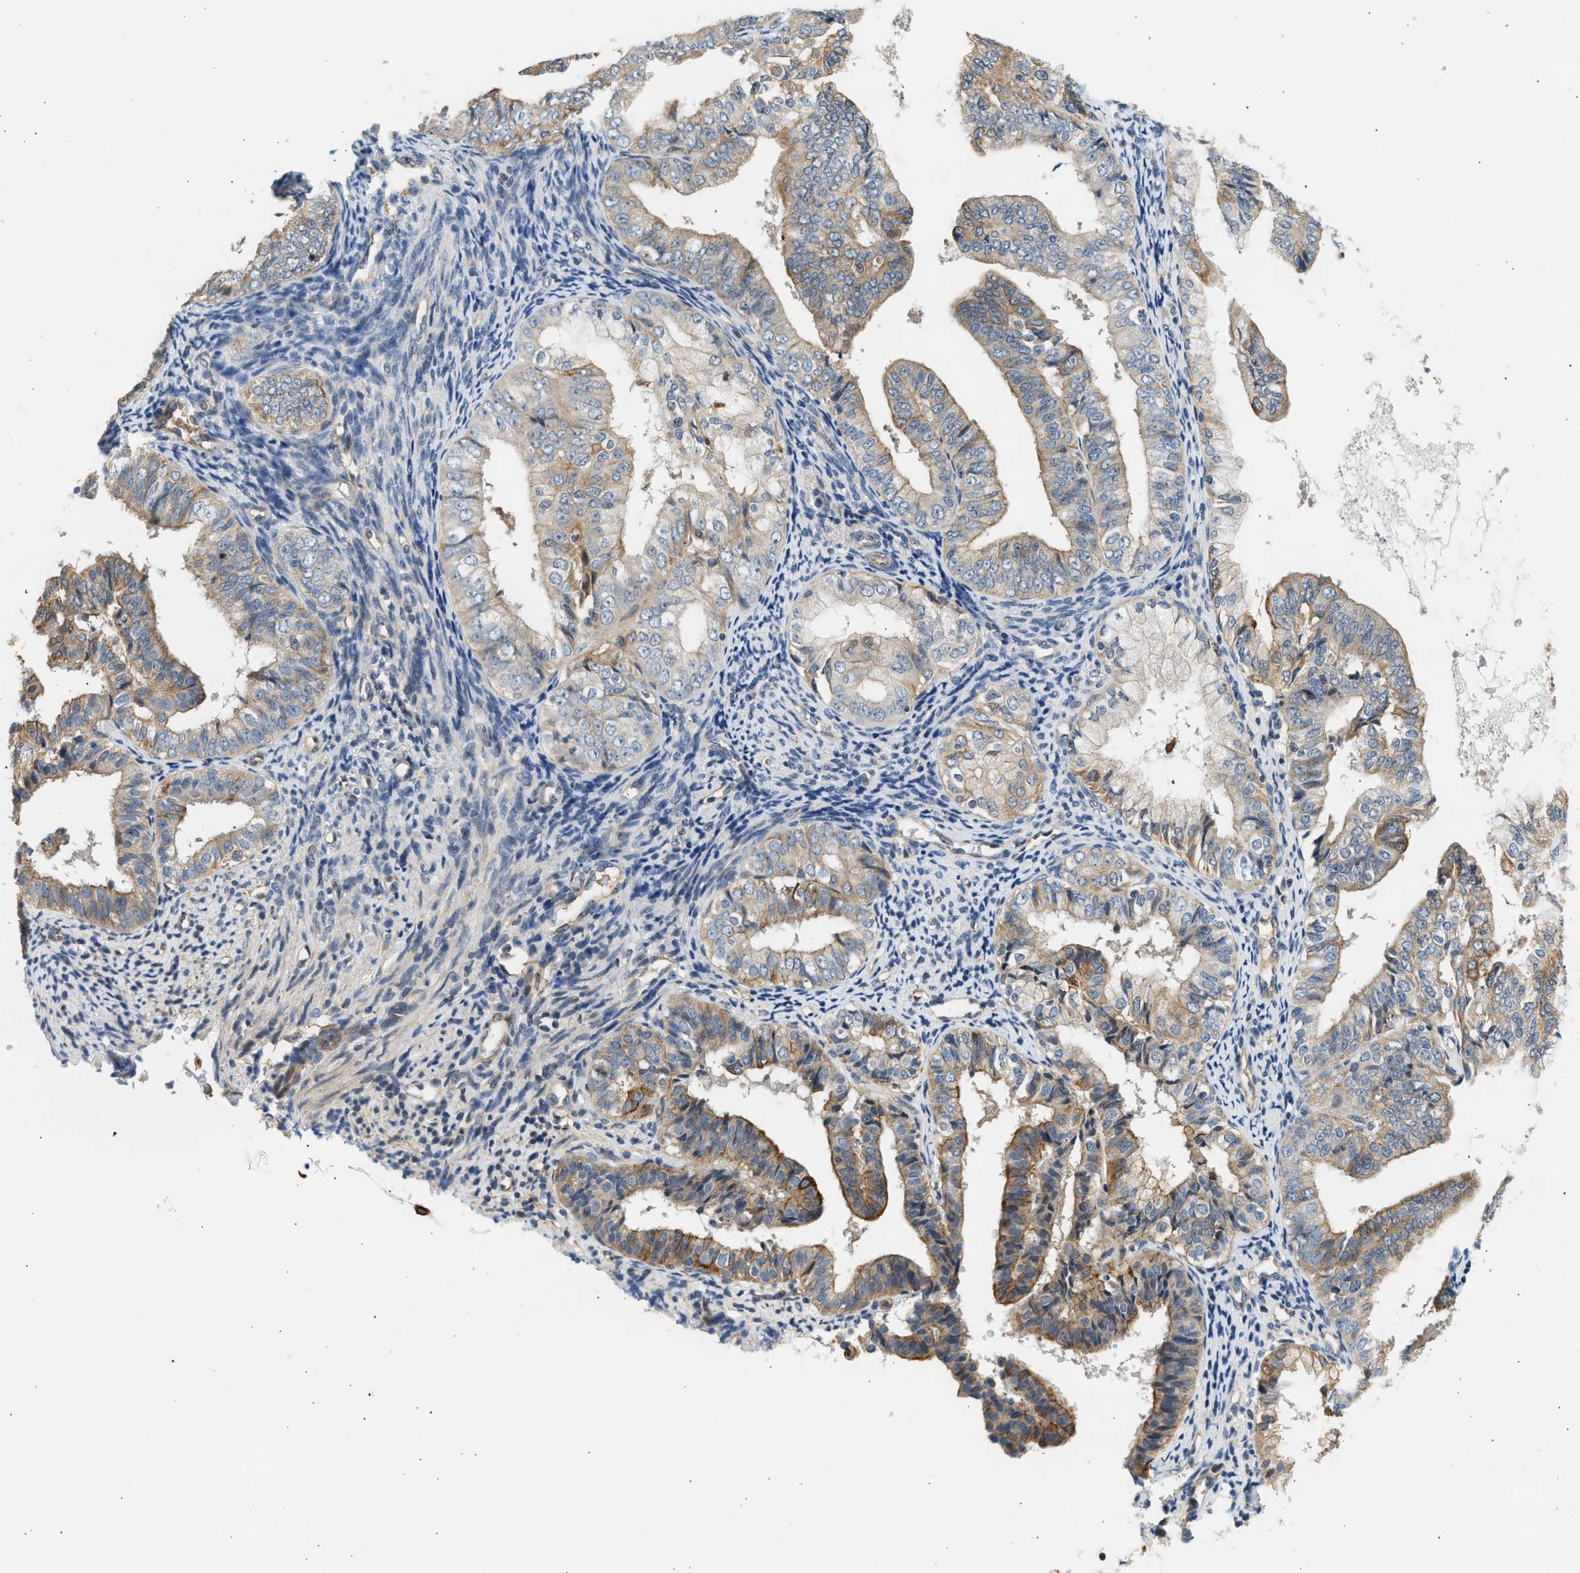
{"staining": {"intensity": "moderate", "quantity": "<25%", "location": "cytoplasmic/membranous"}, "tissue": "endometrial cancer", "cell_type": "Tumor cells", "image_type": "cancer", "snomed": [{"axis": "morphology", "description": "Adenocarcinoma, NOS"}, {"axis": "topography", "description": "Endometrium"}], "caption": "Adenocarcinoma (endometrial) stained for a protein reveals moderate cytoplasmic/membranous positivity in tumor cells.", "gene": "WDR31", "patient": {"sex": "female", "age": 63}}